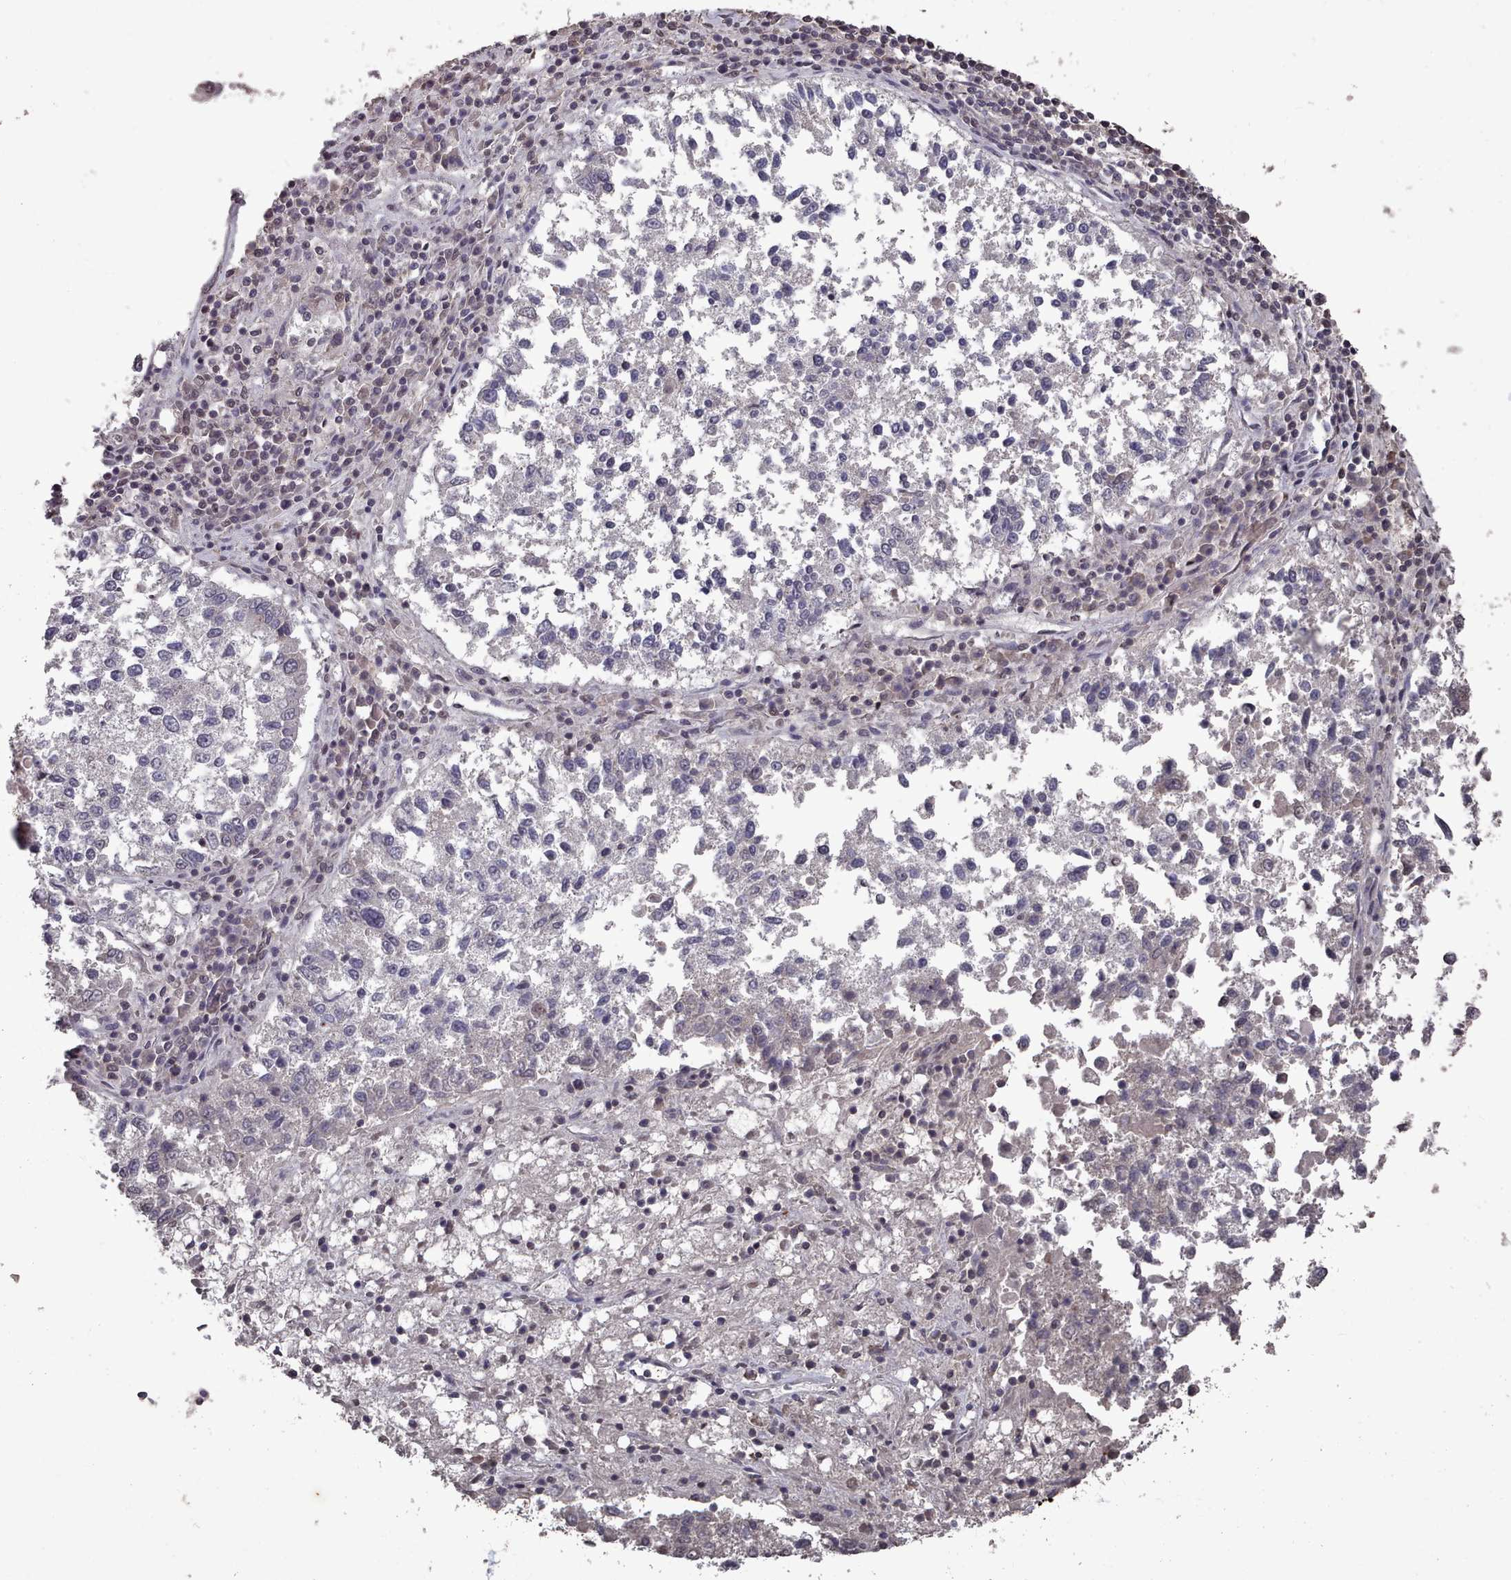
{"staining": {"intensity": "negative", "quantity": "none", "location": "none"}, "tissue": "lung cancer", "cell_type": "Tumor cells", "image_type": "cancer", "snomed": [{"axis": "morphology", "description": "Squamous cell carcinoma, NOS"}, {"axis": "topography", "description": "Lung"}], "caption": "Lung cancer (squamous cell carcinoma) stained for a protein using IHC reveals no expression tumor cells.", "gene": "PNRC2", "patient": {"sex": "male", "age": 73}}